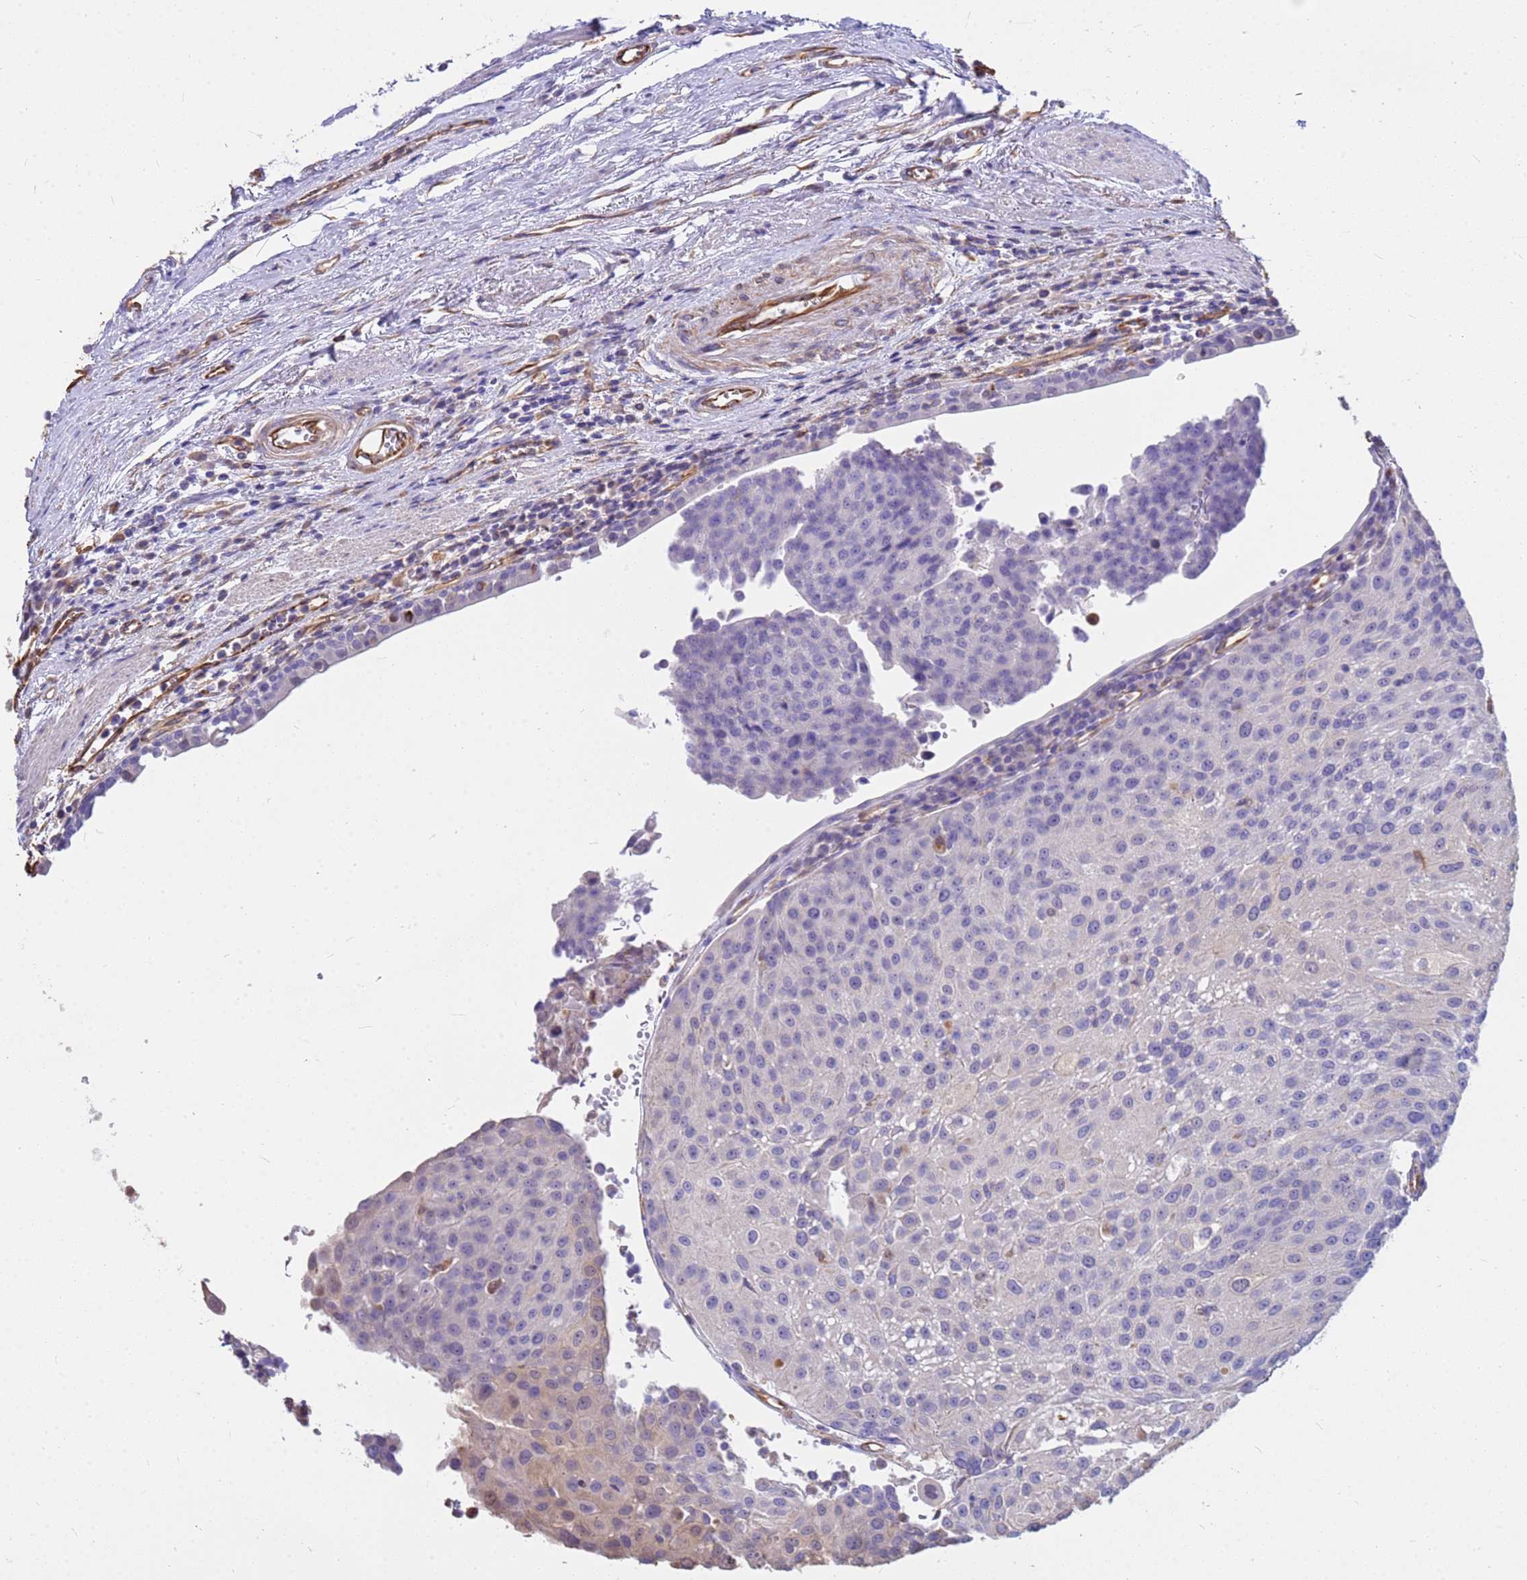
{"staining": {"intensity": "negative", "quantity": "none", "location": "none"}, "tissue": "urothelial cancer", "cell_type": "Tumor cells", "image_type": "cancer", "snomed": [{"axis": "morphology", "description": "Urothelial carcinoma, High grade"}, {"axis": "topography", "description": "Urinary bladder"}], "caption": "Urothelial cancer was stained to show a protein in brown. There is no significant positivity in tumor cells. Brightfield microscopy of immunohistochemistry (IHC) stained with DAB (3,3'-diaminobenzidine) (brown) and hematoxylin (blue), captured at high magnification.", "gene": "TCEAL3", "patient": {"sex": "female", "age": 85}}